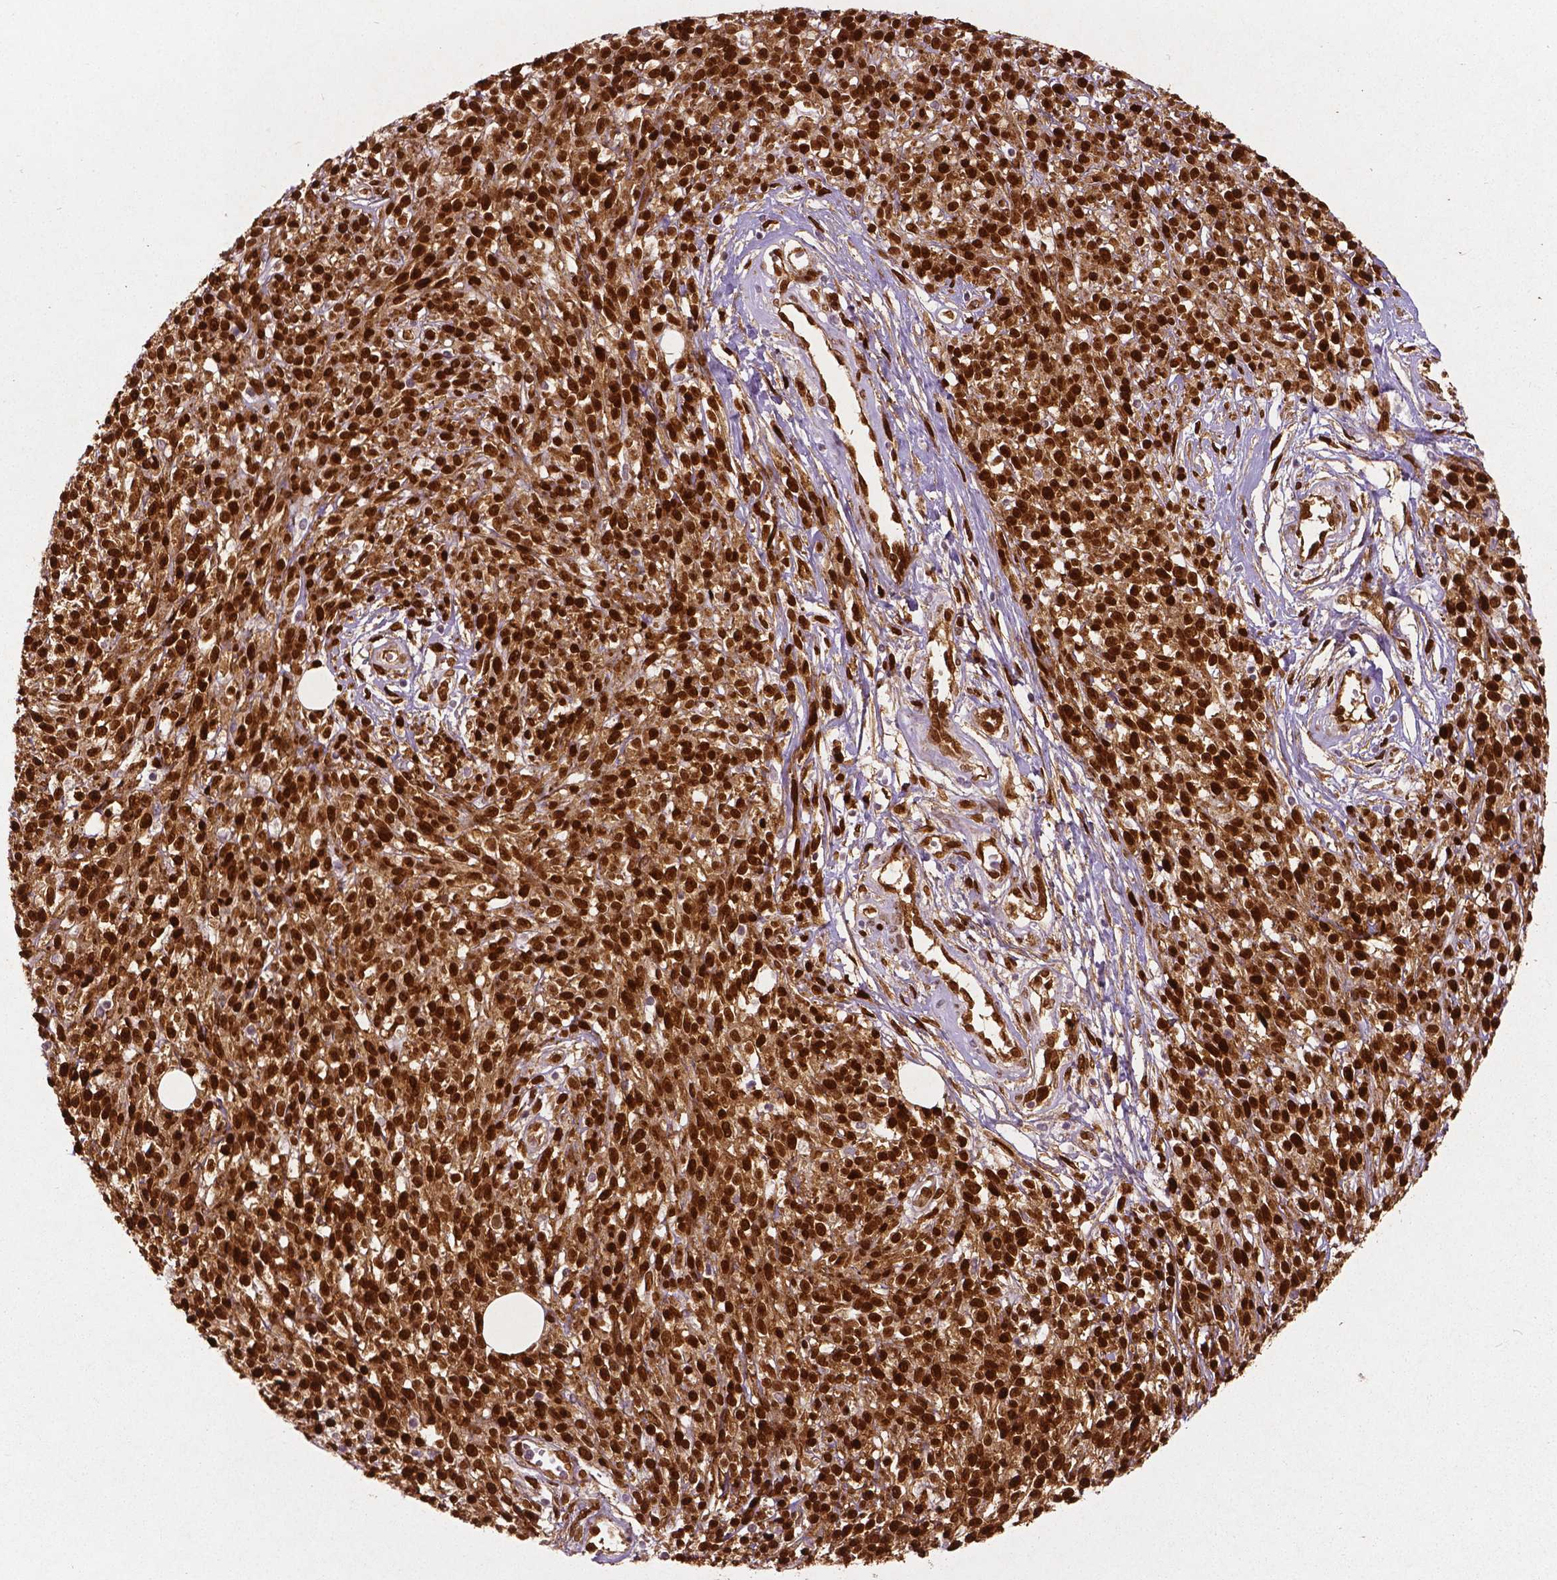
{"staining": {"intensity": "strong", "quantity": ">75%", "location": "cytoplasmic/membranous,nuclear"}, "tissue": "melanoma", "cell_type": "Tumor cells", "image_type": "cancer", "snomed": [{"axis": "morphology", "description": "Malignant melanoma, NOS"}, {"axis": "topography", "description": "Skin"}, {"axis": "topography", "description": "Skin of trunk"}], "caption": "Melanoma stained with immunohistochemistry demonstrates strong cytoplasmic/membranous and nuclear expression in approximately >75% of tumor cells. The staining is performed using DAB (3,3'-diaminobenzidine) brown chromogen to label protein expression. The nuclei are counter-stained blue using hematoxylin.", "gene": "WWTR1", "patient": {"sex": "male", "age": 74}}